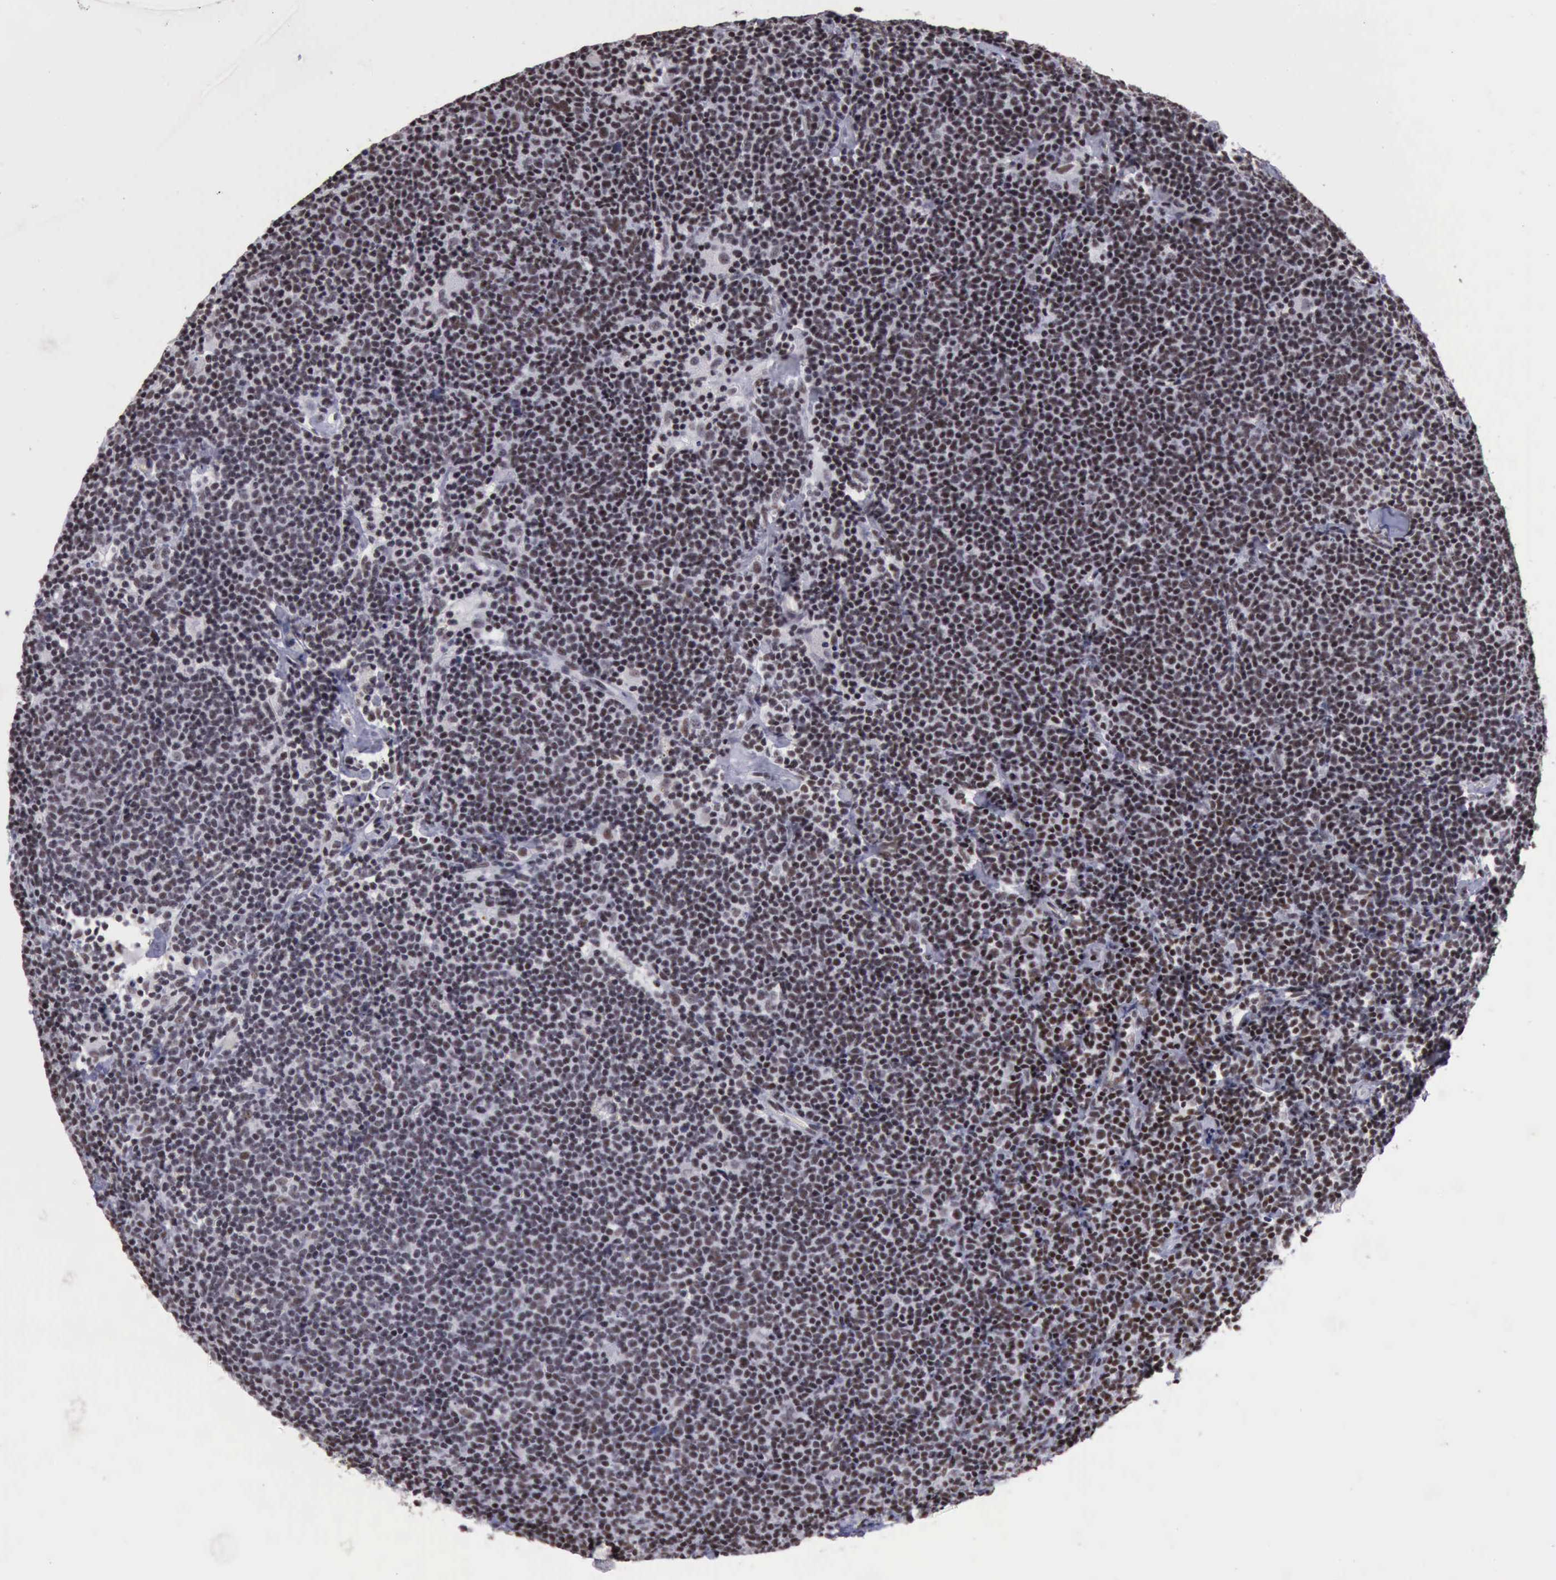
{"staining": {"intensity": "moderate", "quantity": ">75%", "location": "nuclear"}, "tissue": "lymphoma", "cell_type": "Tumor cells", "image_type": "cancer", "snomed": [{"axis": "morphology", "description": "Malignant lymphoma, non-Hodgkin's type, Low grade"}, {"axis": "topography", "description": "Lymph node"}], "caption": "Brown immunohistochemical staining in human lymphoma displays moderate nuclear staining in about >75% of tumor cells.", "gene": "YY1", "patient": {"sex": "male", "age": 65}}